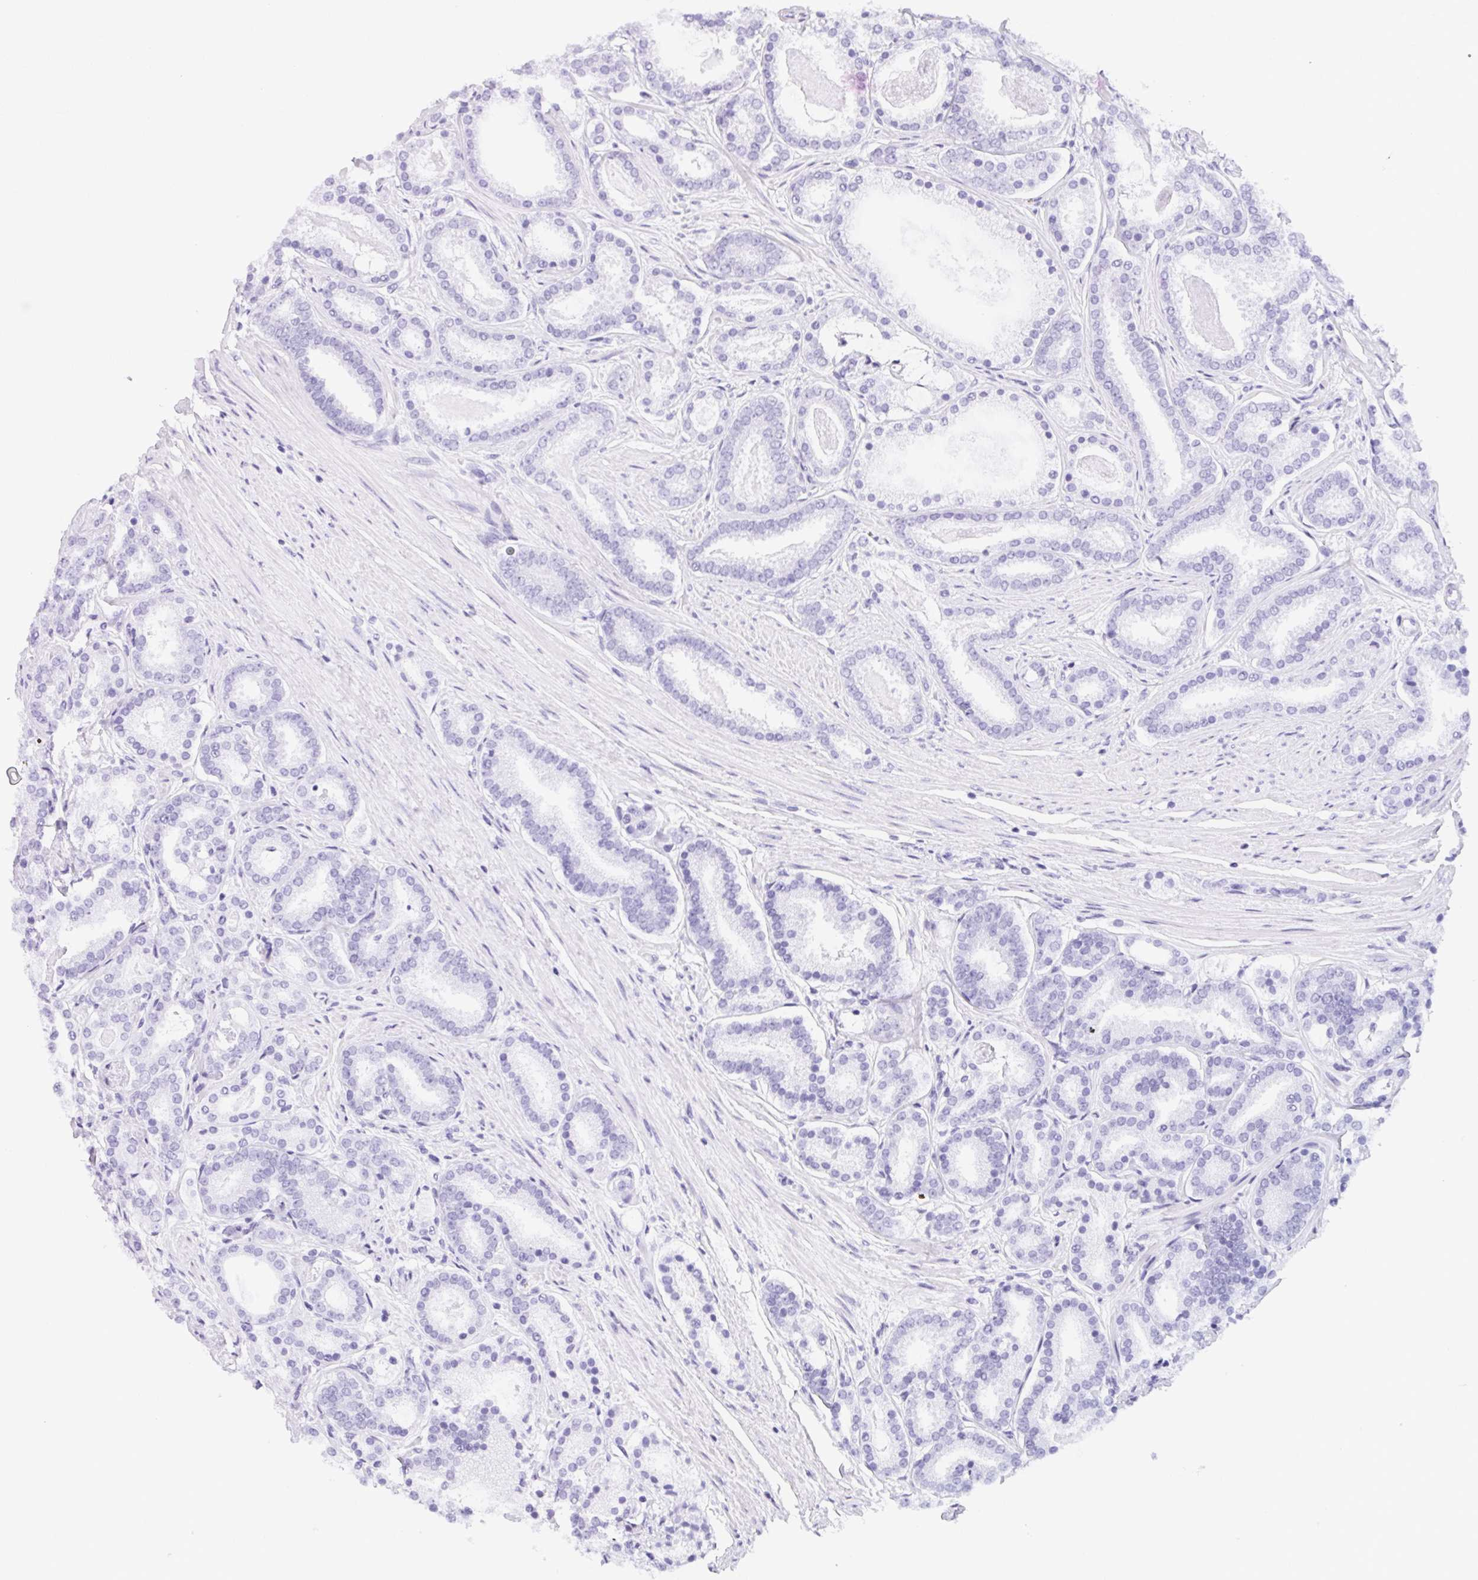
{"staining": {"intensity": "negative", "quantity": "none", "location": "none"}, "tissue": "prostate cancer", "cell_type": "Tumor cells", "image_type": "cancer", "snomed": [{"axis": "morphology", "description": "Adenocarcinoma, High grade"}, {"axis": "topography", "description": "Prostate"}], "caption": "High power microscopy micrograph of an immunohistochemistry (IHC) image of prostate high-grade adenocarcinoma, revealing no significant expression in tumor cells. (IHC, brightfield microscopy, high magnification).", "gene": "ASGR2", "patient": {"sex": "male", "age": 63}}